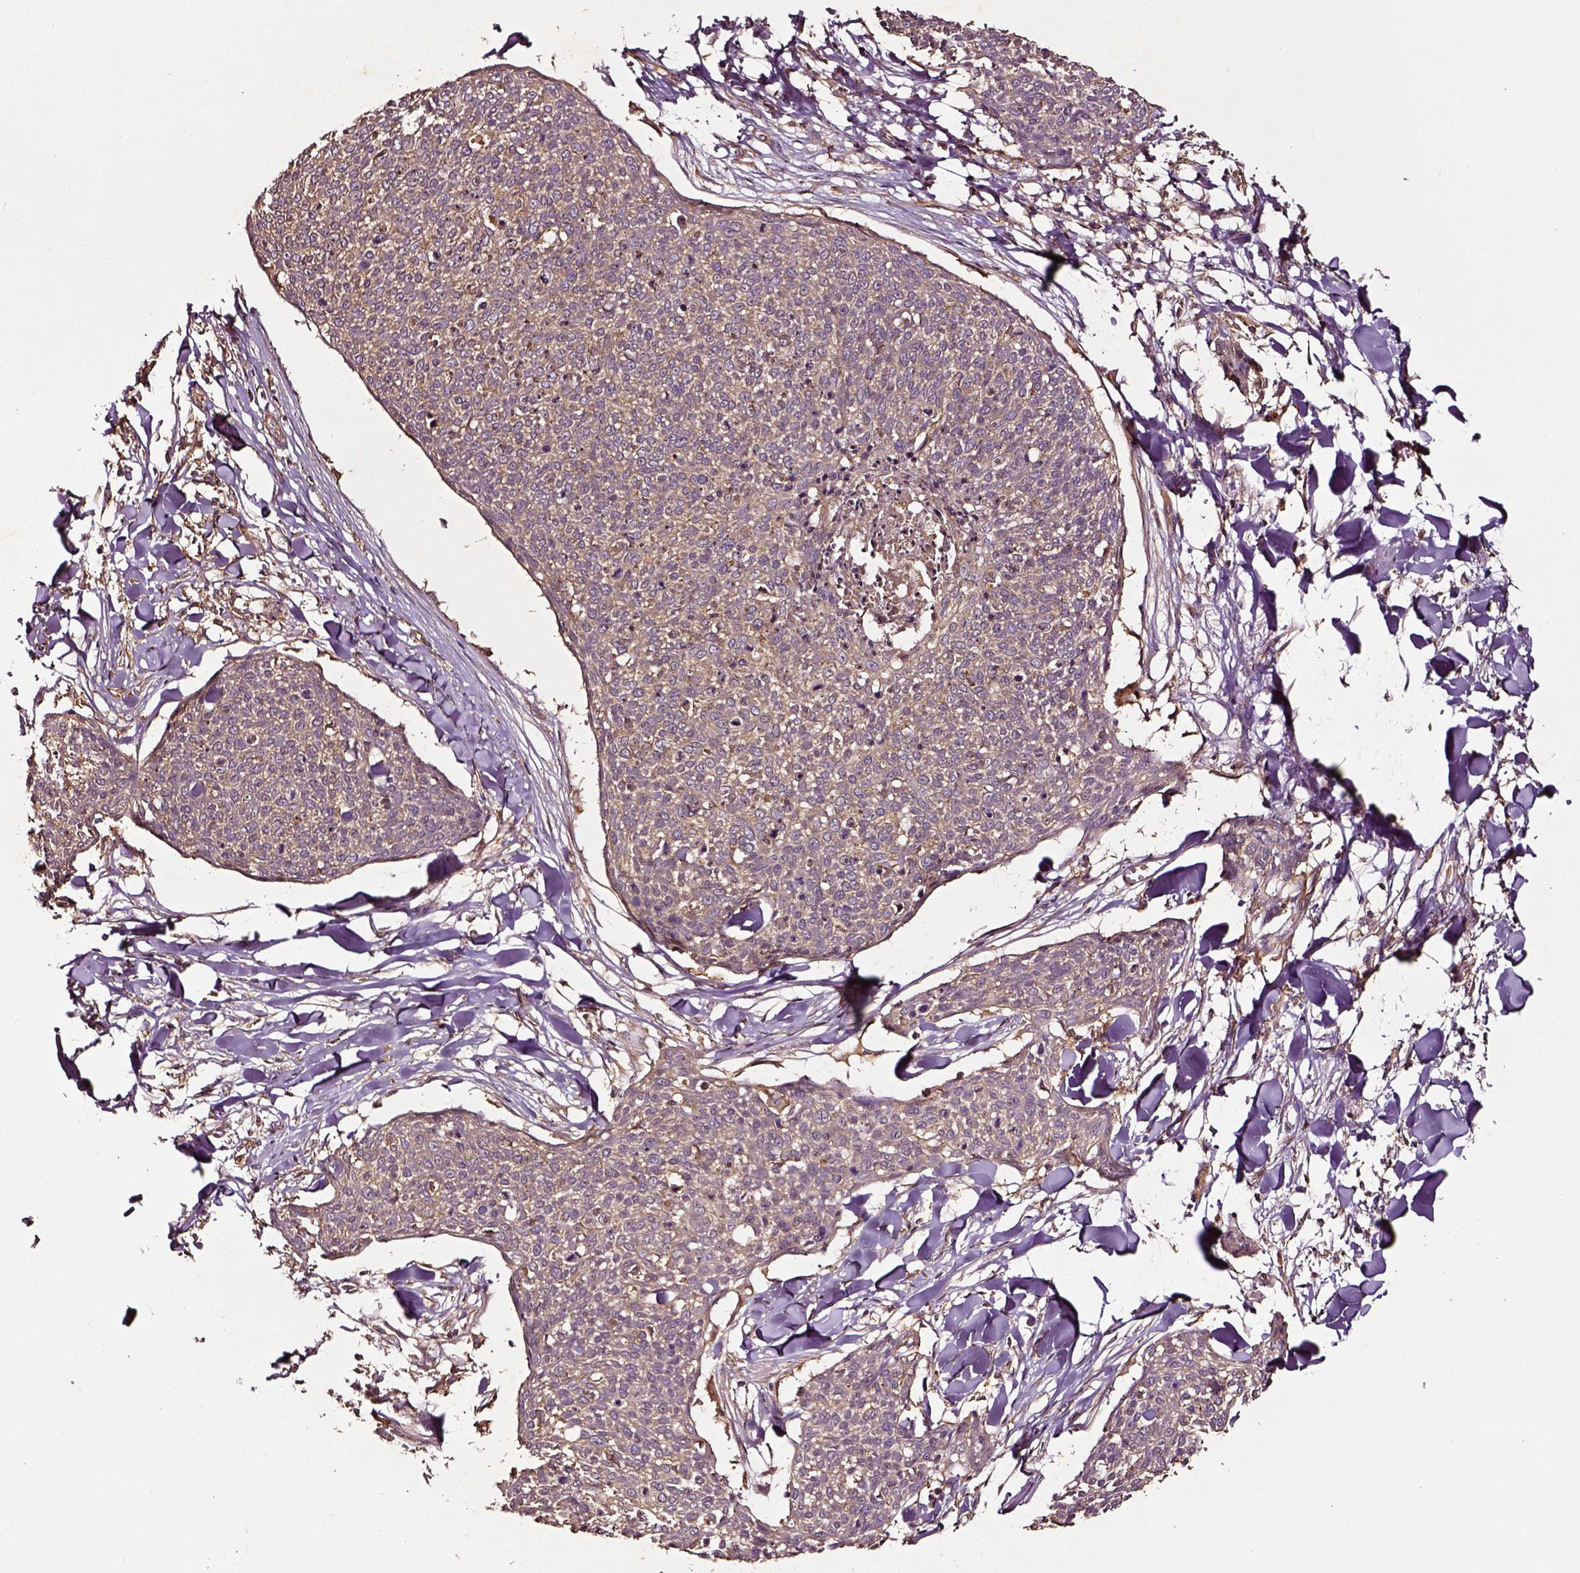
{"staining": {"intensity": "moderate", "quantity": ">75%", "location": "cytoplasmic/membranous"}, "tissue": "skin cancer", "cell_type": "Tumor cells", "image_type": "cancer", "snomed": [{"axis": "morphology", "description": "Squamous cell carcinoma, NOS"}, {"axis": "topography", "description": "Skin"}, {"axis": "topography", "description": "Vulva"}], "caption": "Skin cancer stained for a protein (brown) reveals moderate cytoplasmic/membranous positive positivity in approximately >75% of tumor cells.", "gene": "RASSF5", "patient": {"sex": "female", "age": 75}}